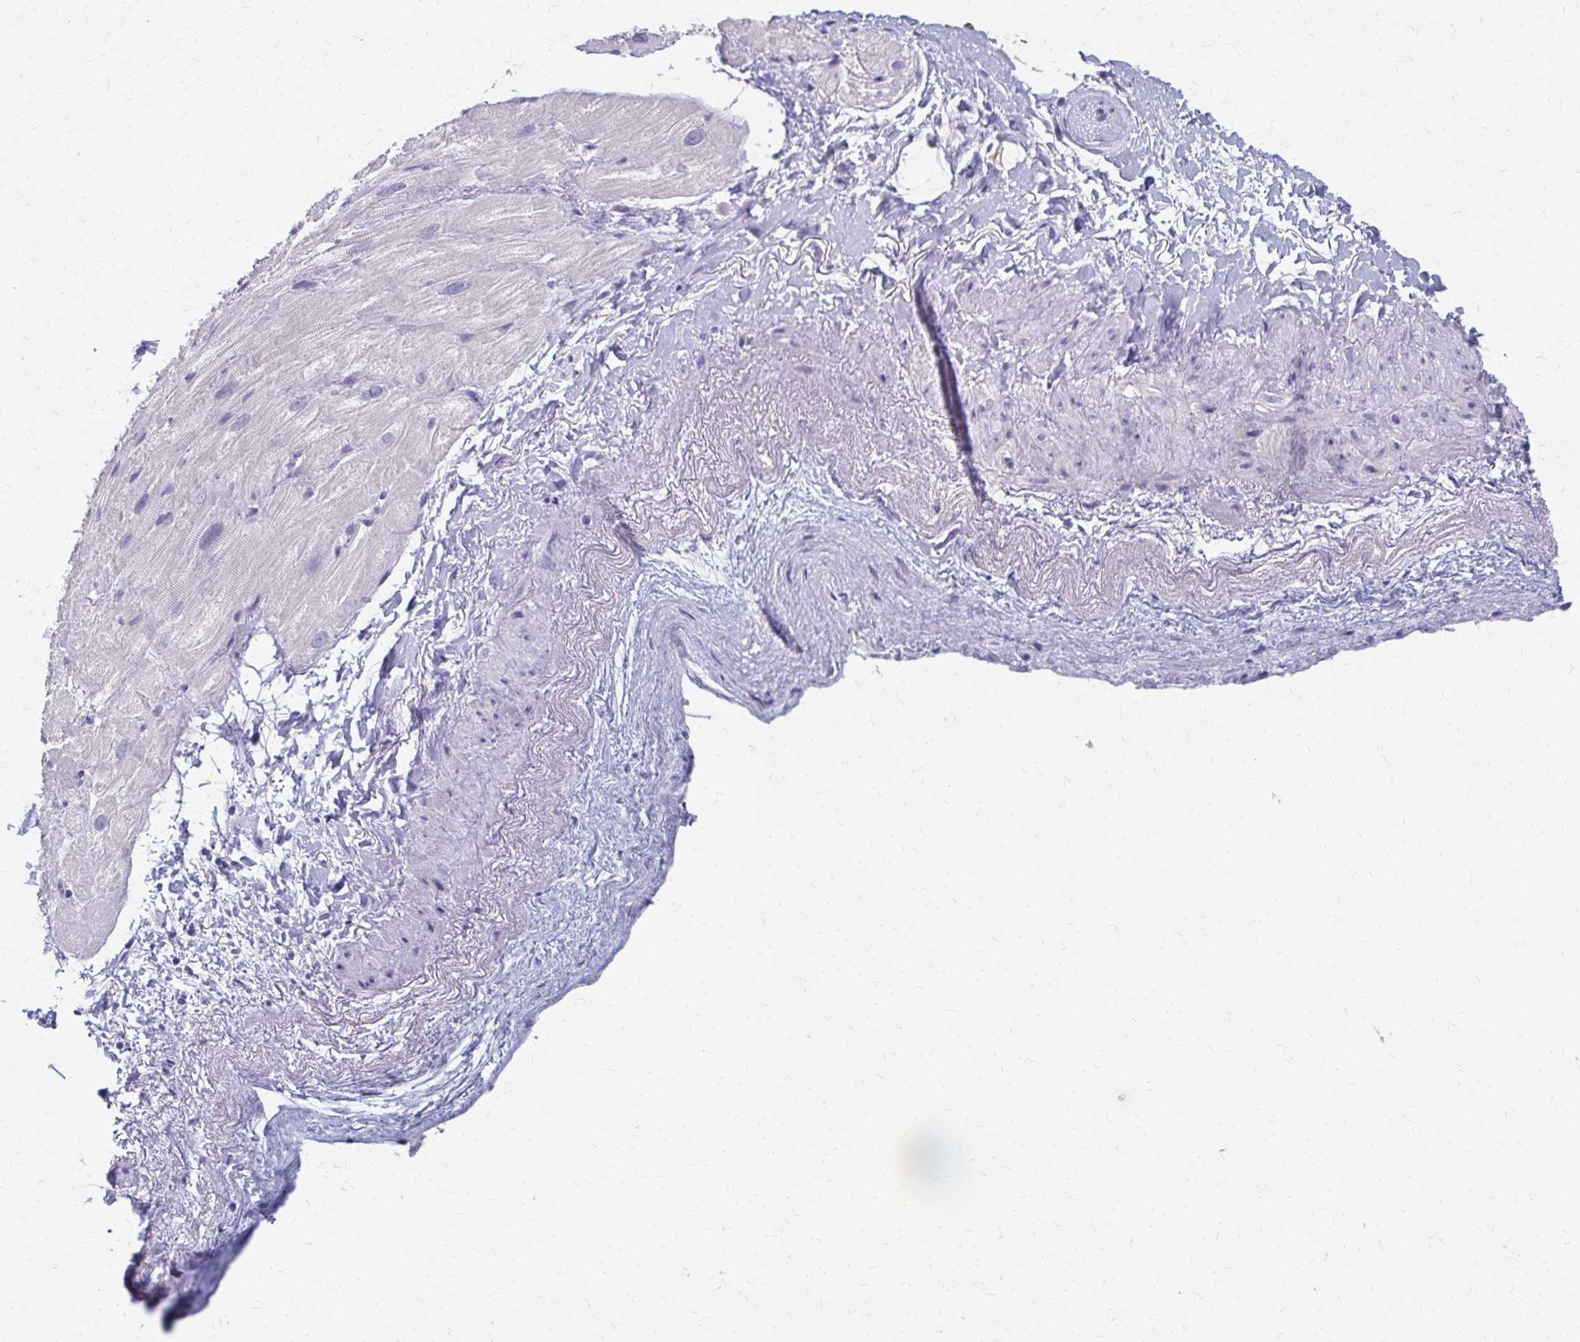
{"staining": {"intensity": "negative", "quantity": "none", "location": "none"}, "tissue": "heart muscle", "cell_type": "Cardiomyocytes", "image_type": "normal", "snomed": [{"axis": "morphology", "description": "Normal tissue, NOS"}, {"axis": "topography", "description": "Heart"}], "caption": "IHC histopathology image of benign heart muscle stained for a protein (brown), which reveals no staining in cardiomyocytes.", "gene": "CYB5A", "patient": {"sex": "male", "age": 62}}